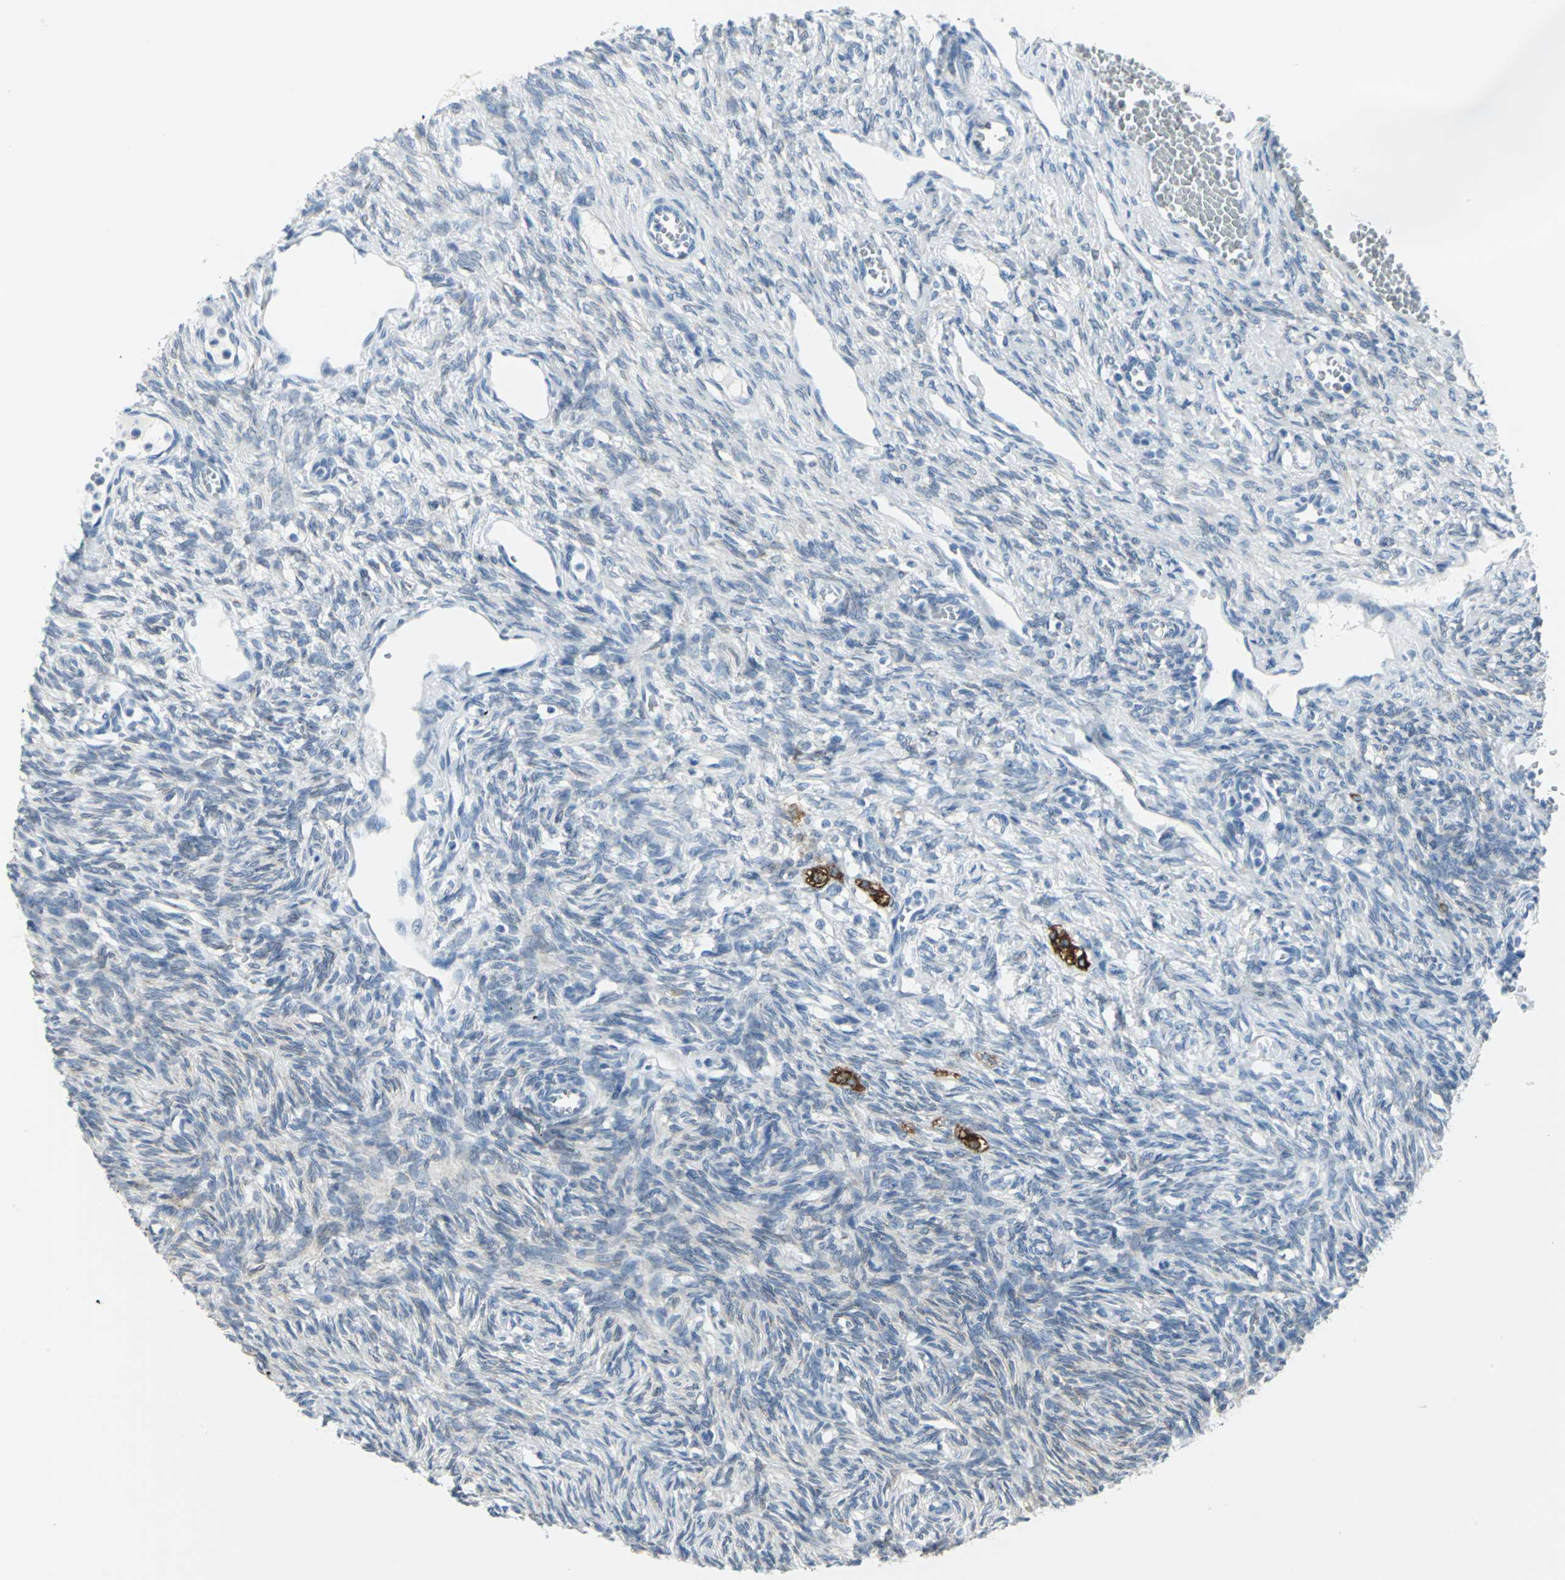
{"staining": {"intensity": "negative", "quantity": "none", "location": "none"}, "tissue": "ovary", "cell_type": "Ovarian stroma cells", "image_type": "normal", "snomed": [{"axis": "morphology", "description": "Normal tissue, NOS"}, {"axis": "topography", "description": "Ovary"}], "caption": "Immunohistochemistry (IHC) of unremarkable ovary exhibits no staining in ovarian stroma cells. Brightfield microscopy of IHC stained with DAB (3,3'-diaminobenzidine) (brown) and hematoxylin (blue), captured at high magnification.", "gene": "CYB5A", "patient": {"sex": "female", "age": 33}}